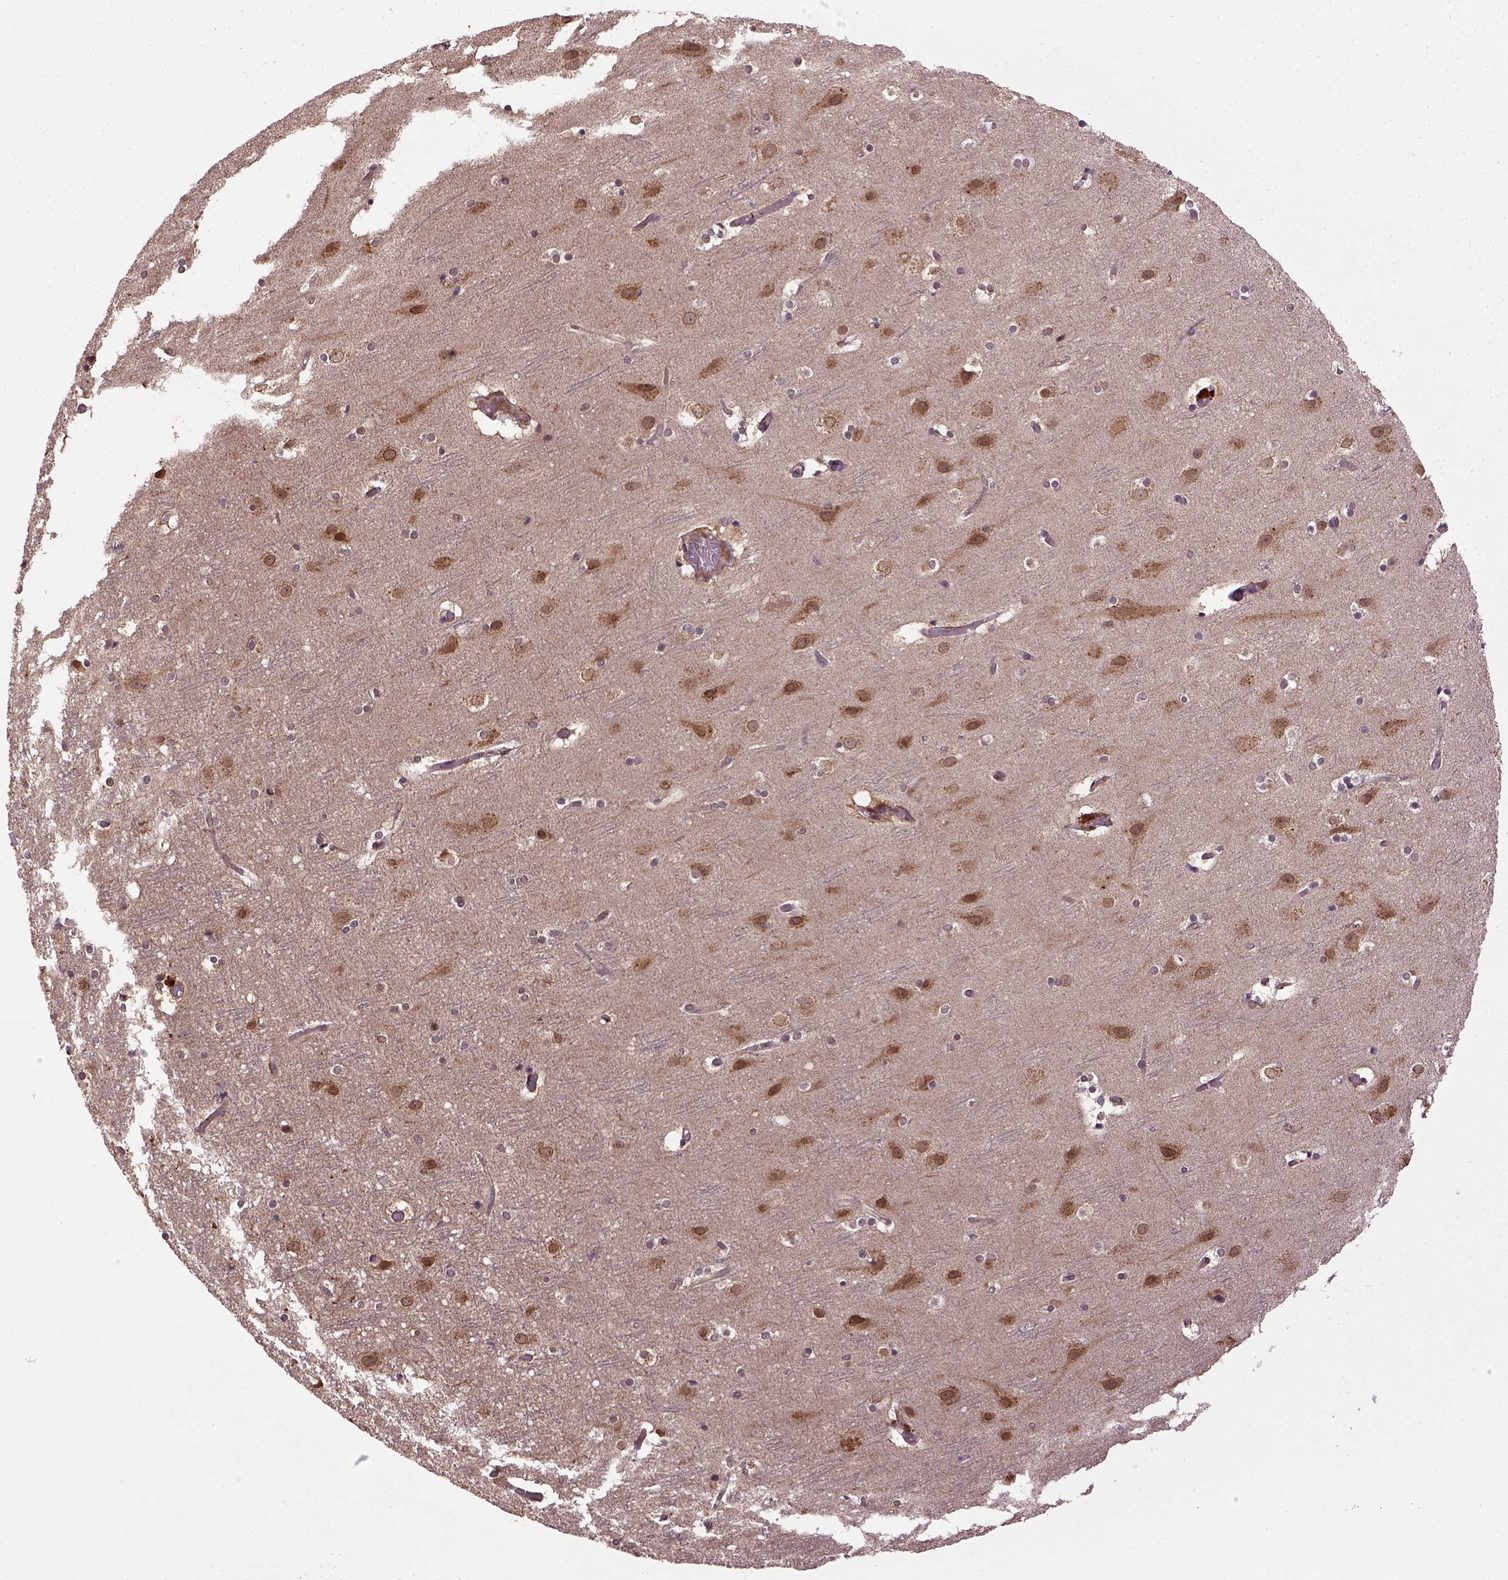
{"staining": {"intensity": "strong", "quantity": ">75%", "location": "cytoplasmic/membranous"}, "tissue": "cerebral cortex", "cell_type": "Endothelial cells", "image_type": "normal", "snomed": [{"axis": "morphology", "description": "Normal tissue, NOS"}, {"axis": "topography", "description": "Cerebral cortex"}], "caption": "High-power microscopy captured an immunohistochemistry photomicrograph of normal cerebral cortex, revealing strong cytoplasmic/membranous positivity in about >75% of endothelial cells.", "gene": "UBA3", "patient": {"sex": "female", "age": 52}}